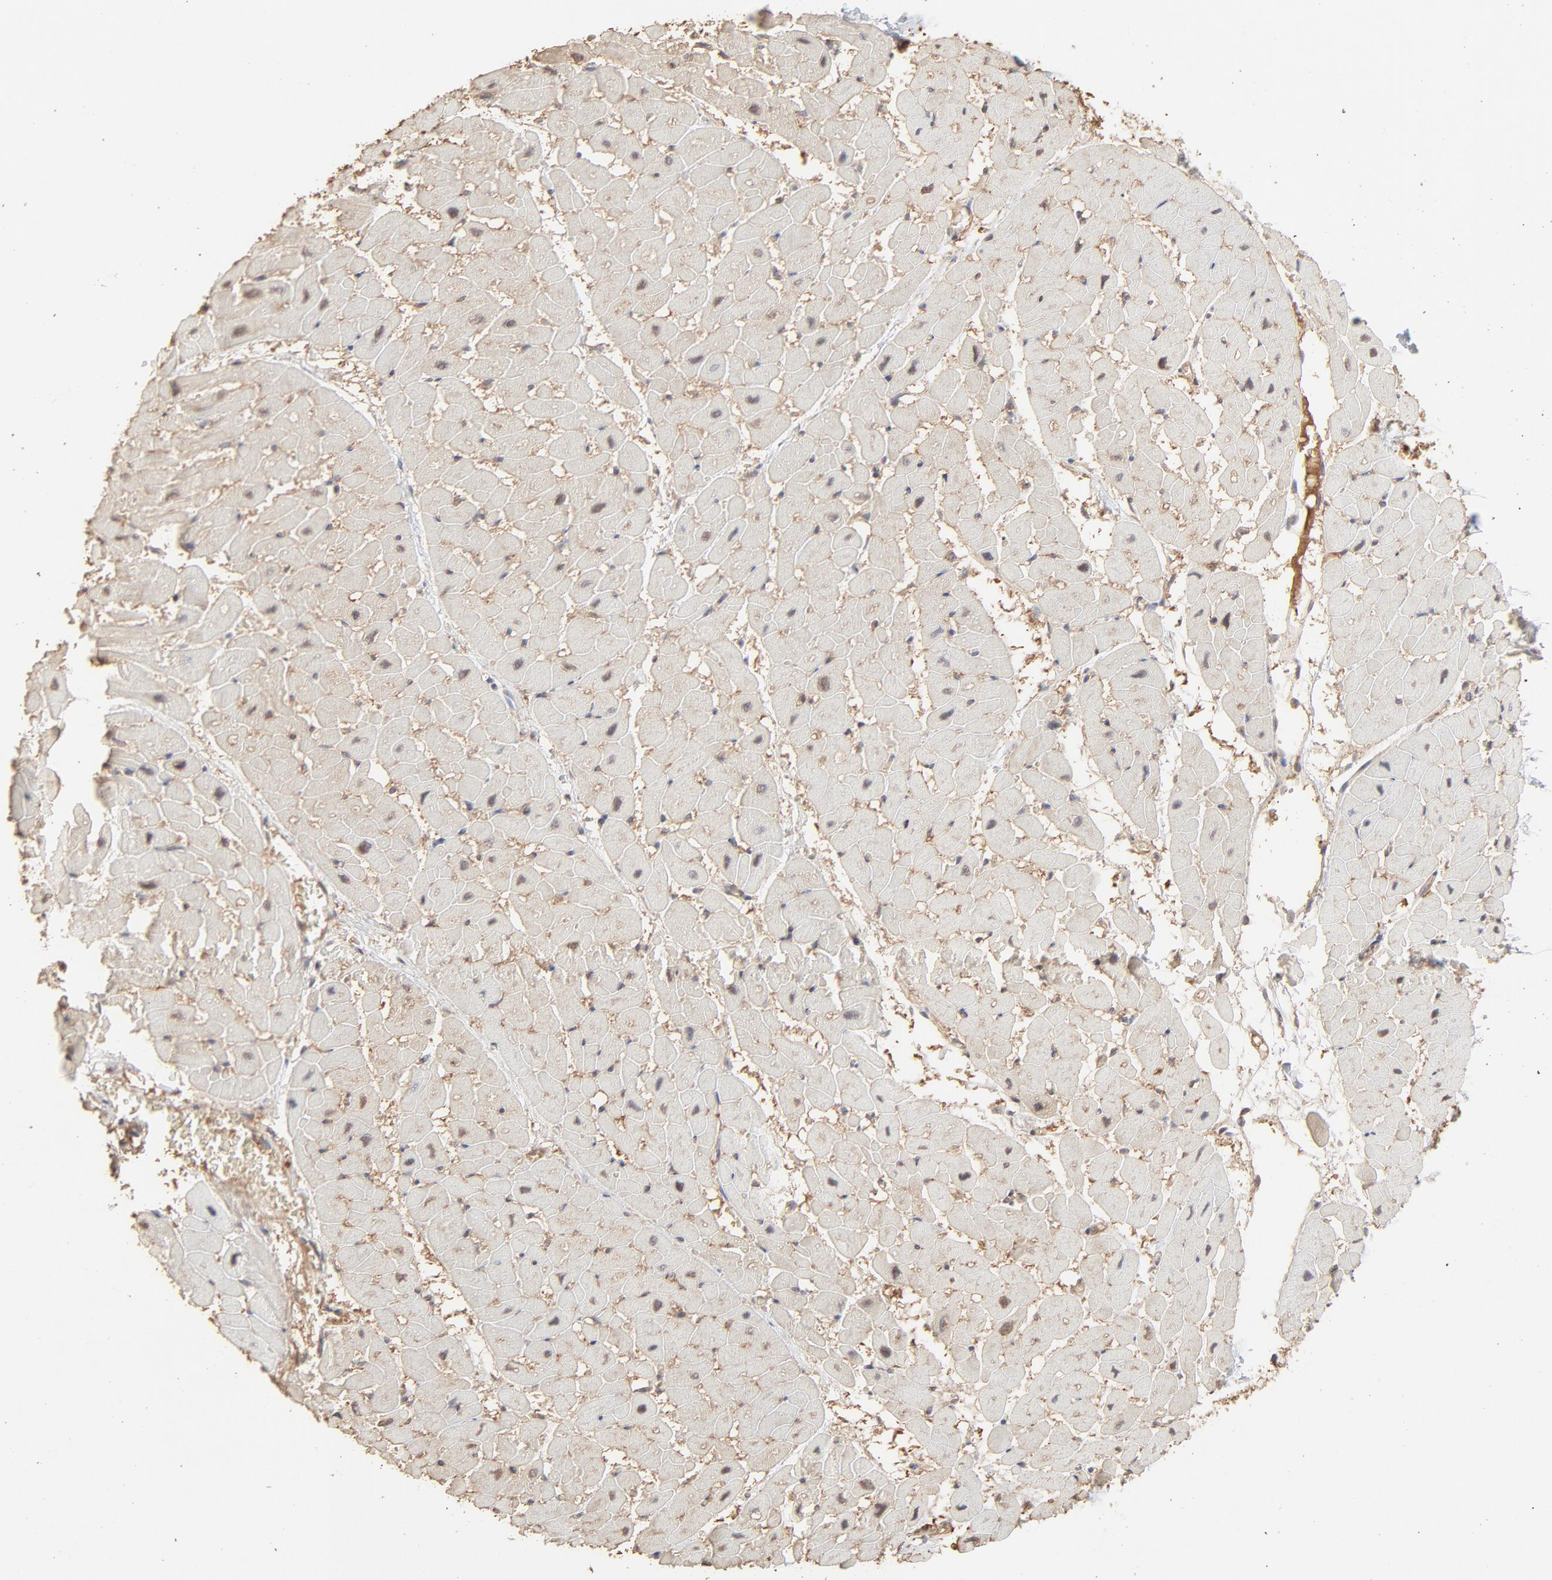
{"staining": {"intensity": "weak", "quantity": ">75%", "location": "cytoplasmic/membranous"}, "tissue": "heart muscle", "cell_type": "Cardiomyocytes", "image_type": "normal", "snomed": [{"axis": "morphology", "description": "Normal tissue, NOS"}, {"axis": "topography", "description": "Heart"}], "caption": "The immunohistochemical stain shows weak cytoplasmic/membranous expression in cardiomyocytes of benign heart muscle. (DAB (3,3'-diaminobenzidine) = brown stain, brightfield microscopy at high magnification).", "gene": "PPP2CA", "patient": {"sex": "male", "age": 45}}